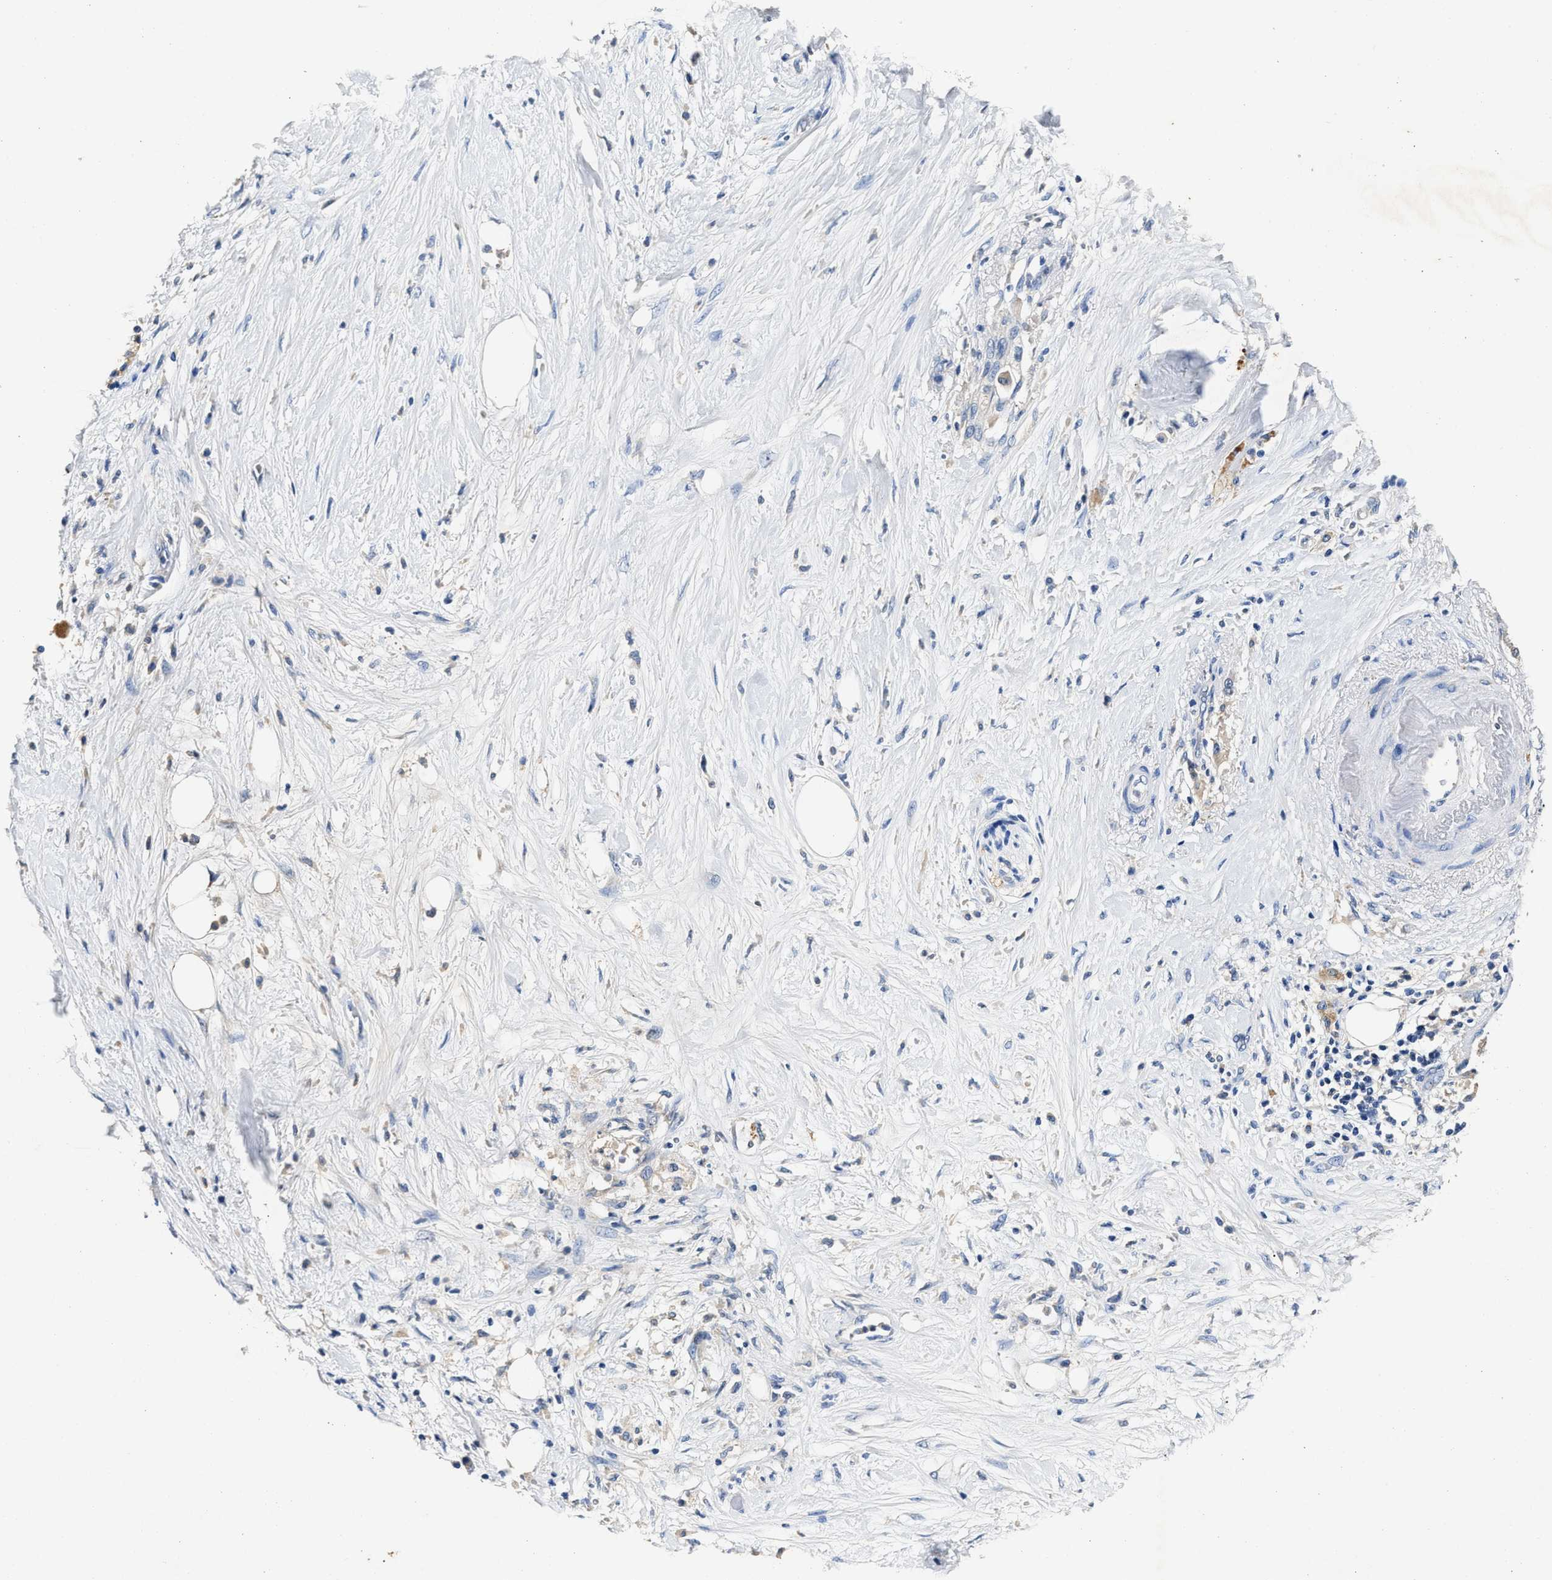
{"staining": {"intensity": "negative", "quantity": "none", "location": "none"}, "tissue": "pancreatic cancer", "cell_type": "Tumor cells", "image_type": "cancer", "snomed": [{"axis": "morphology", "description": "Normal tissue, NOS"}, {"axis": "morphology", "description": "Adenocarcinoma, NOS"}, {"axis": "topography", "description": "Pancreas"}, {"axis": "topography", "description": "Duodenum"}], "caption": "Immunohistochemistry of human pancreatic cancer (adenocarcinoma) shows no expression in tumor cells.", "gene": "SLCO2B1", "patient": {"sex": "female", "age": 60}}